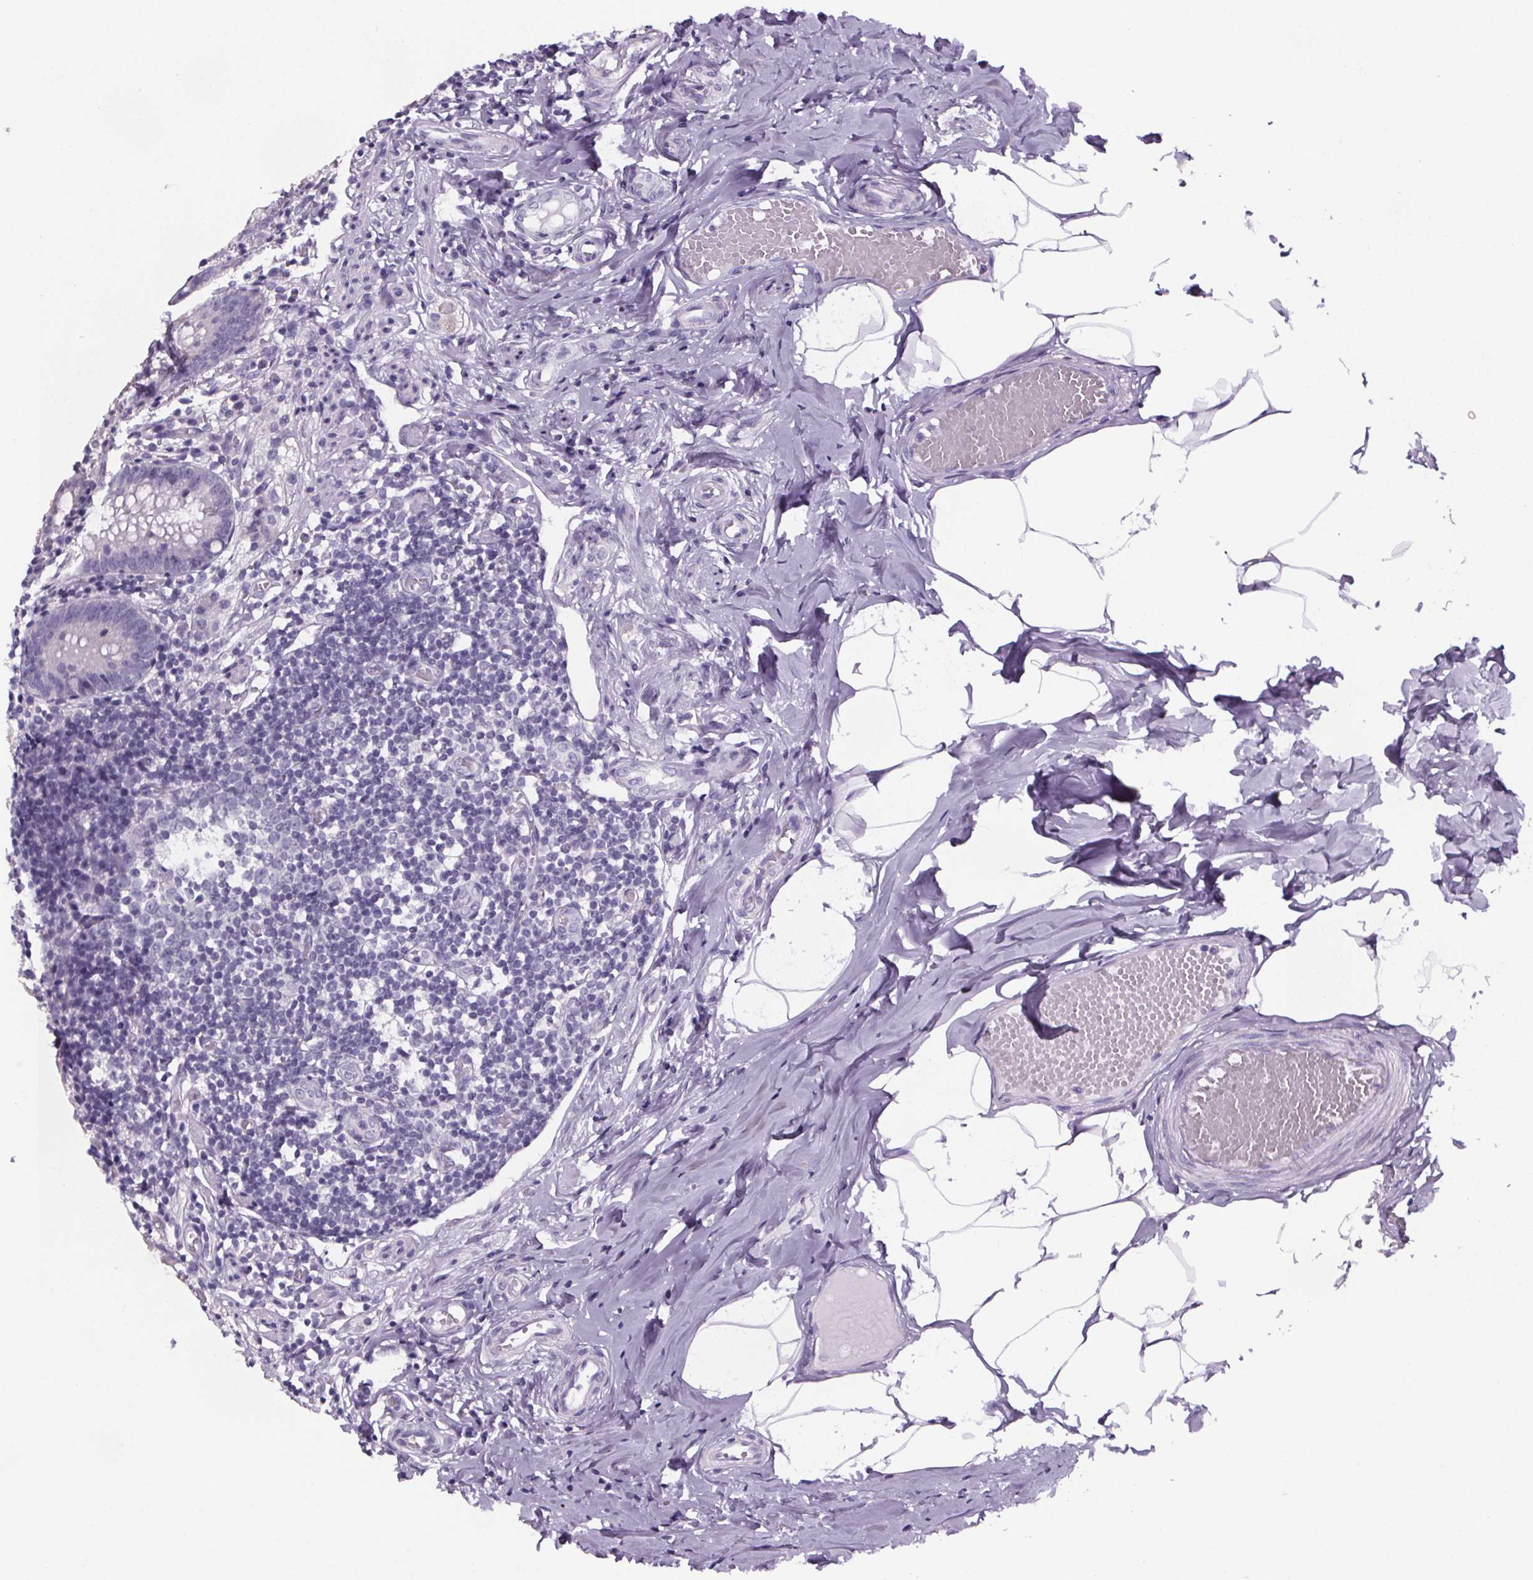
{"staining": {"intensity": "negative", "quantity": "none", "location": "none"}, "tissue": "appendix", "cell_type": "Glandular cells", "image_type": "normal", "snomed": [{"axis": "morphology", "description": "Normal tissue, NOS"}, {"axis": "topography", "description": "Appendix"}], "caption": "Immunohistochemical staining of unremarkable appendix shows no significant expression in glandular cells. (Brightfield microscopy of DAB IHC at high magnification).", "gene": "CUBN", "patient": {"sex": "female", "age": 32}}